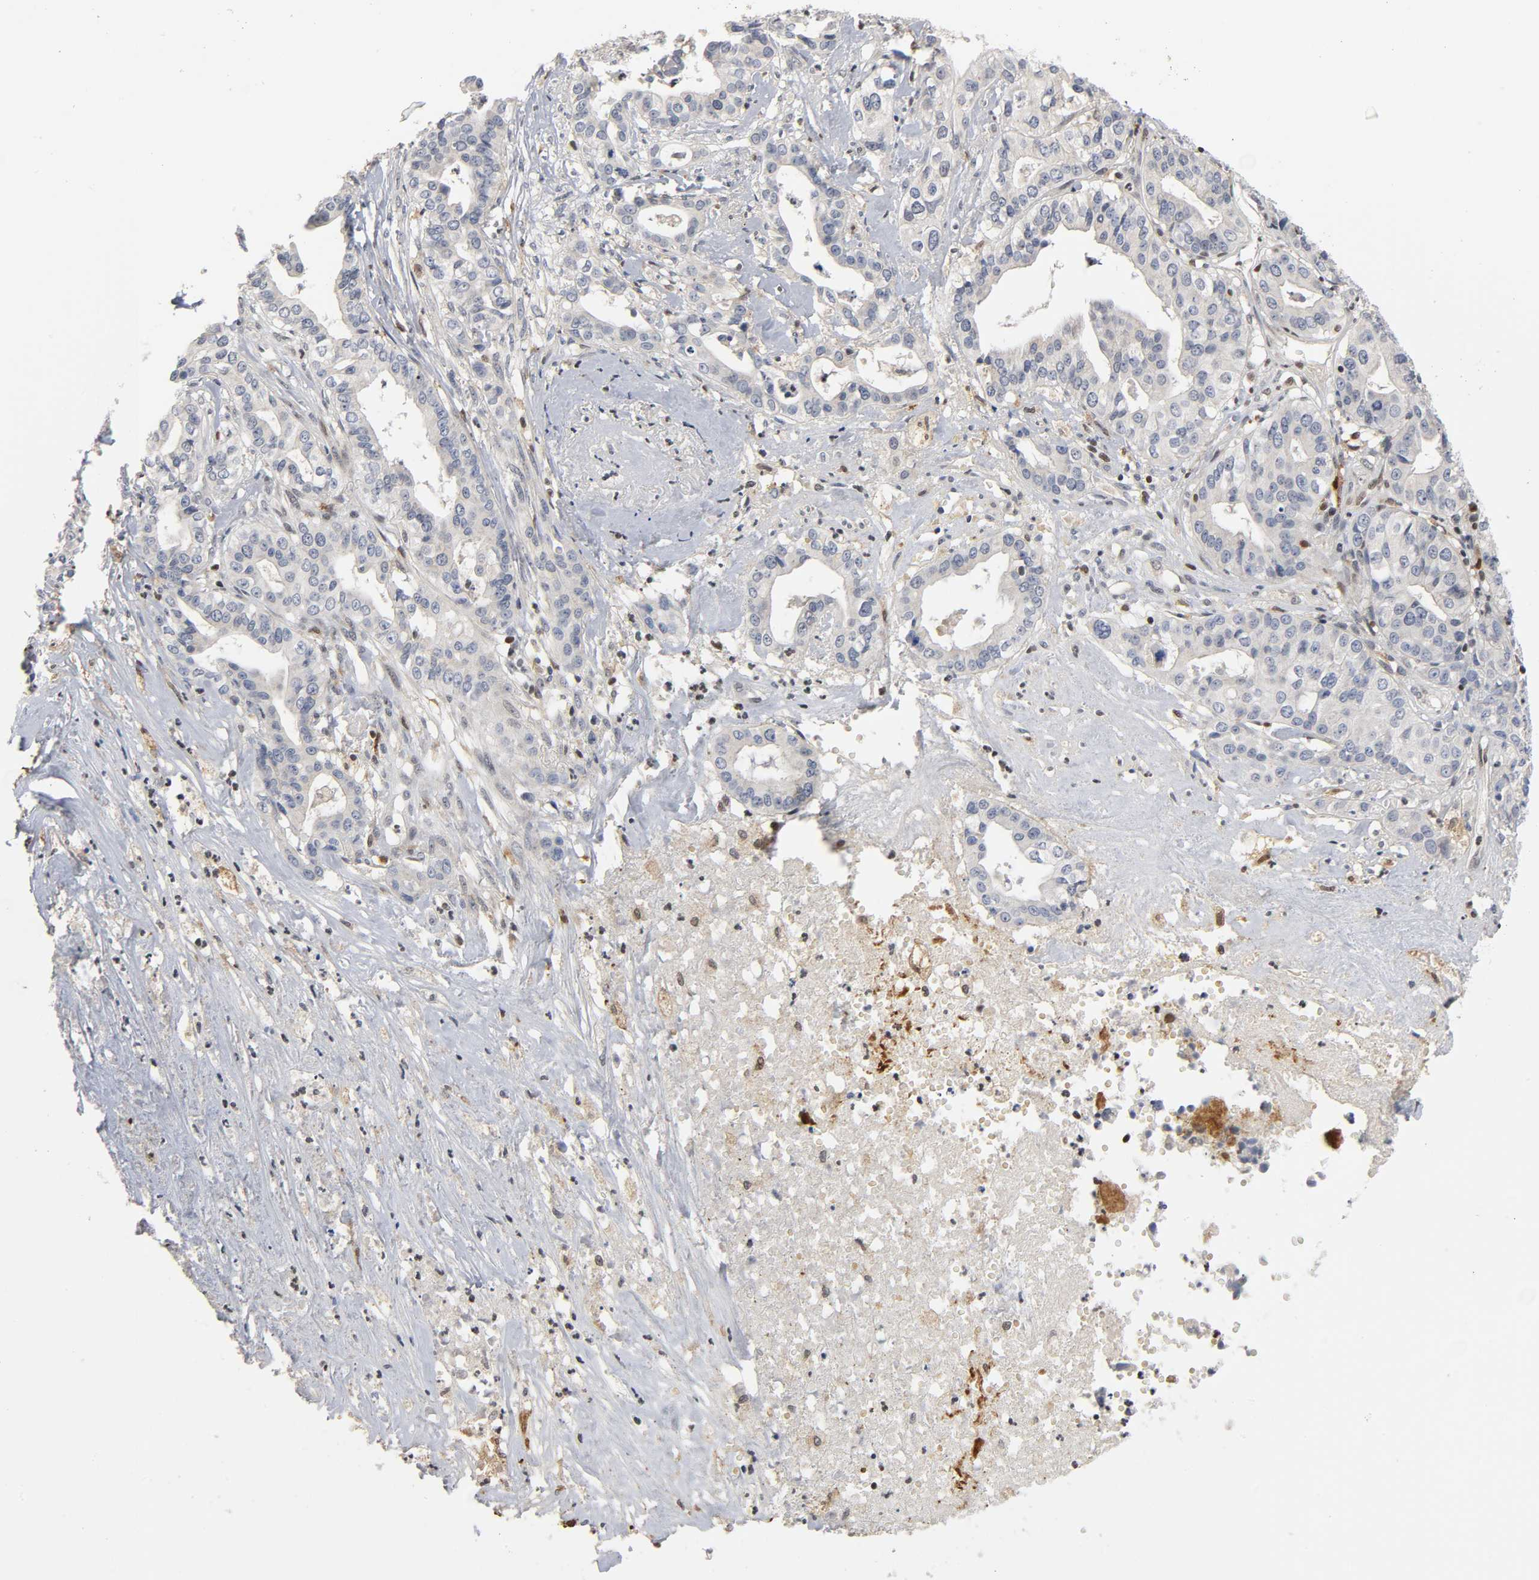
{"staining": {"intensity": "negative", "quantity": "none", "location": "none"}, "tissue": "liver cancer", "cell_type": "Tumor cells", "image_type": "cancer", "snomed": [{"axis": "morphology", "description": "Cholangiocarcinoma"}, {"axis": "topography", "description": "Liver"}], "caption": "High power microscopy photomicrograph of an immunohistochemistry (IHC) photomicrograph of cholangiocarcinoma (liver), revealing no significant positivity in tumor cells.", "gene": "KAT2B", "patient": {"sex": "female", "age": 61}}